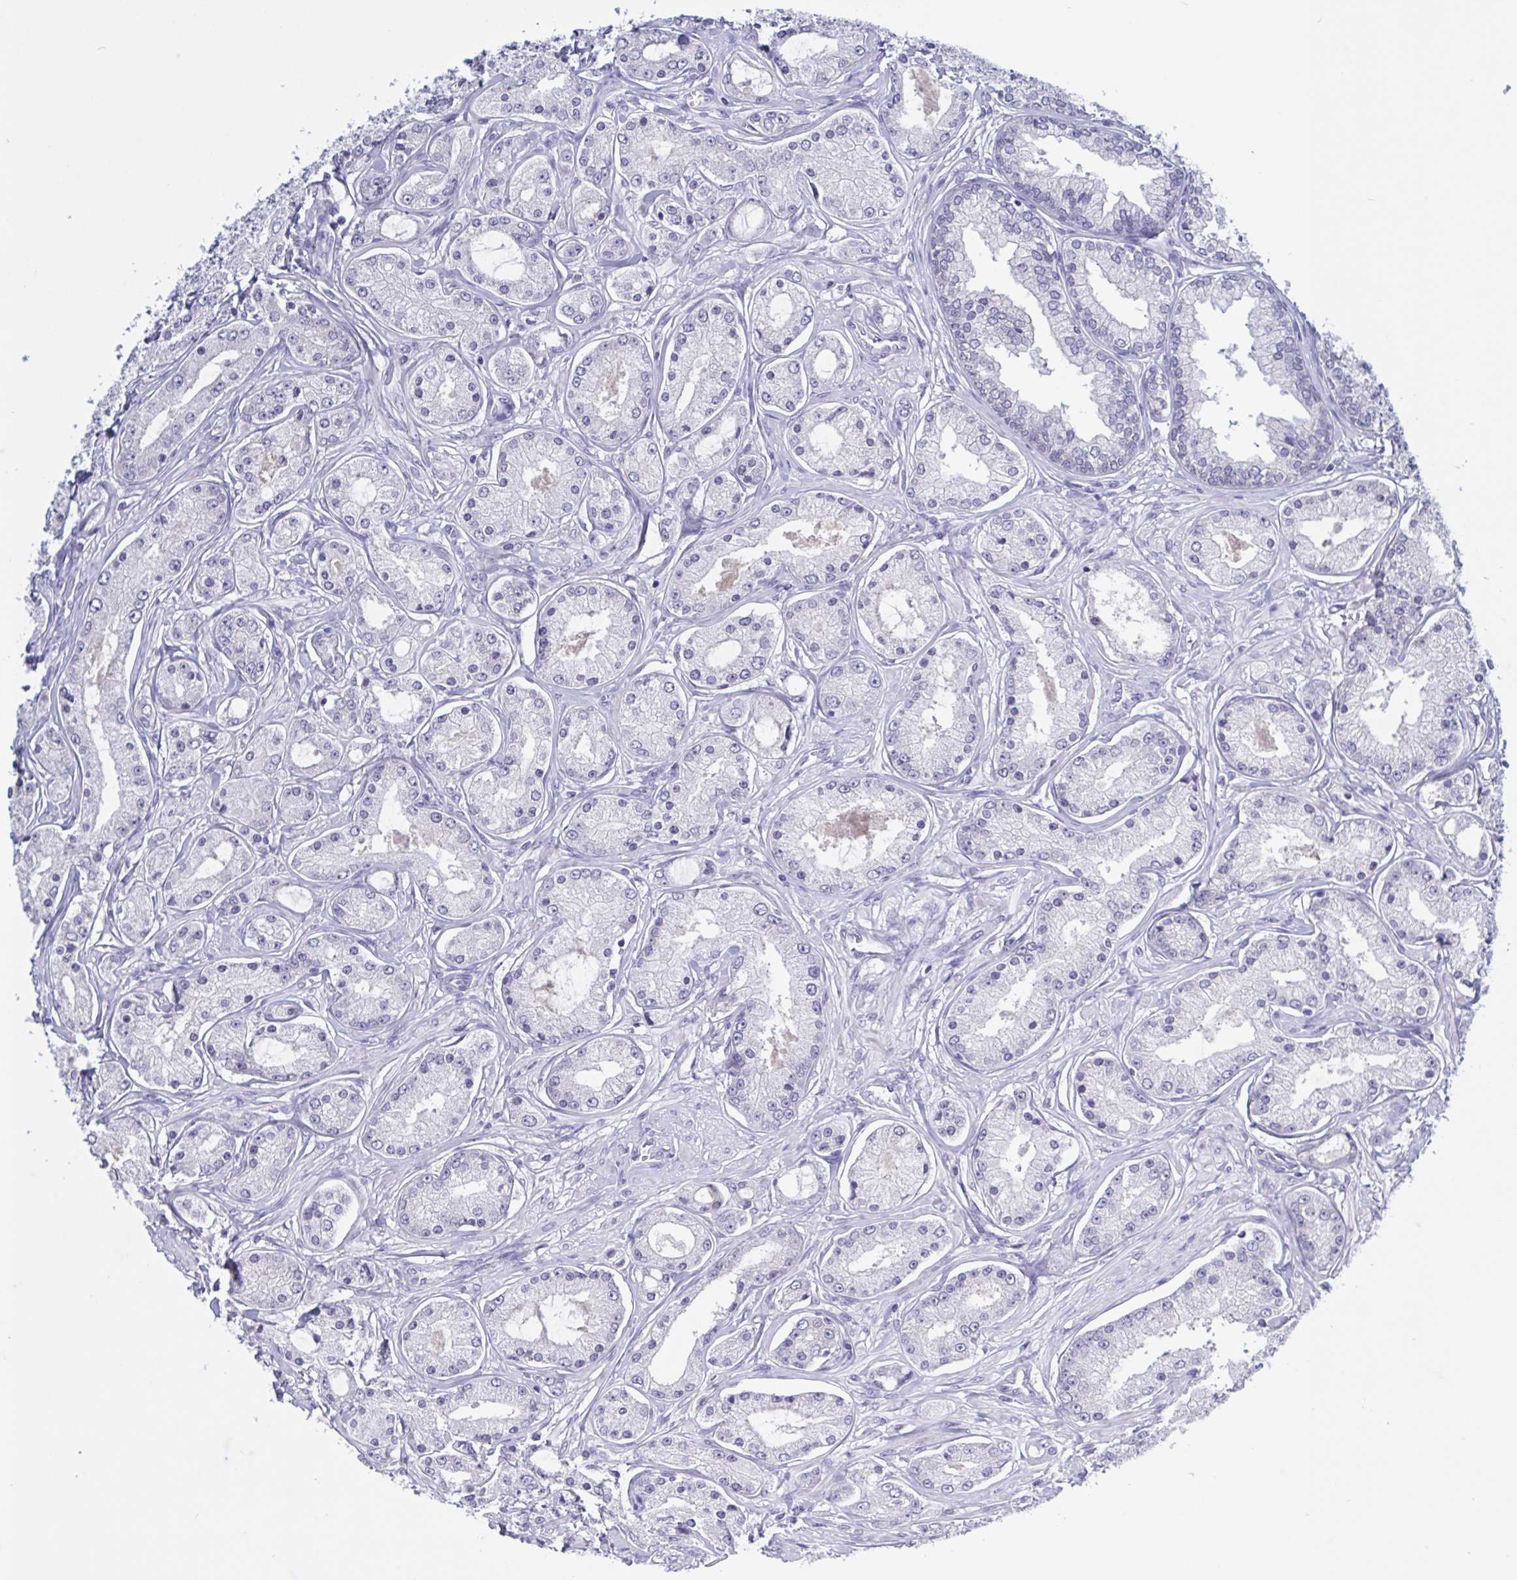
{"staining": {"intensity": "negative", "quantity": "none", "location": "none"}, "tissue": "prostate cancer", "cell_type": "Tumor cells", "image_type": "cancer", "snomed": [{"axis": "morphology", "description": "Adenocarcinoma, High grade"}, {"axis": "topography", "description": "Prostate"}], "caption": "This is a image of IHC staining of prostate cancer, which shows no positivity in tumor cells.", "gene": "SERPINB13", "patient": {"sex": "male", "age": 66}}